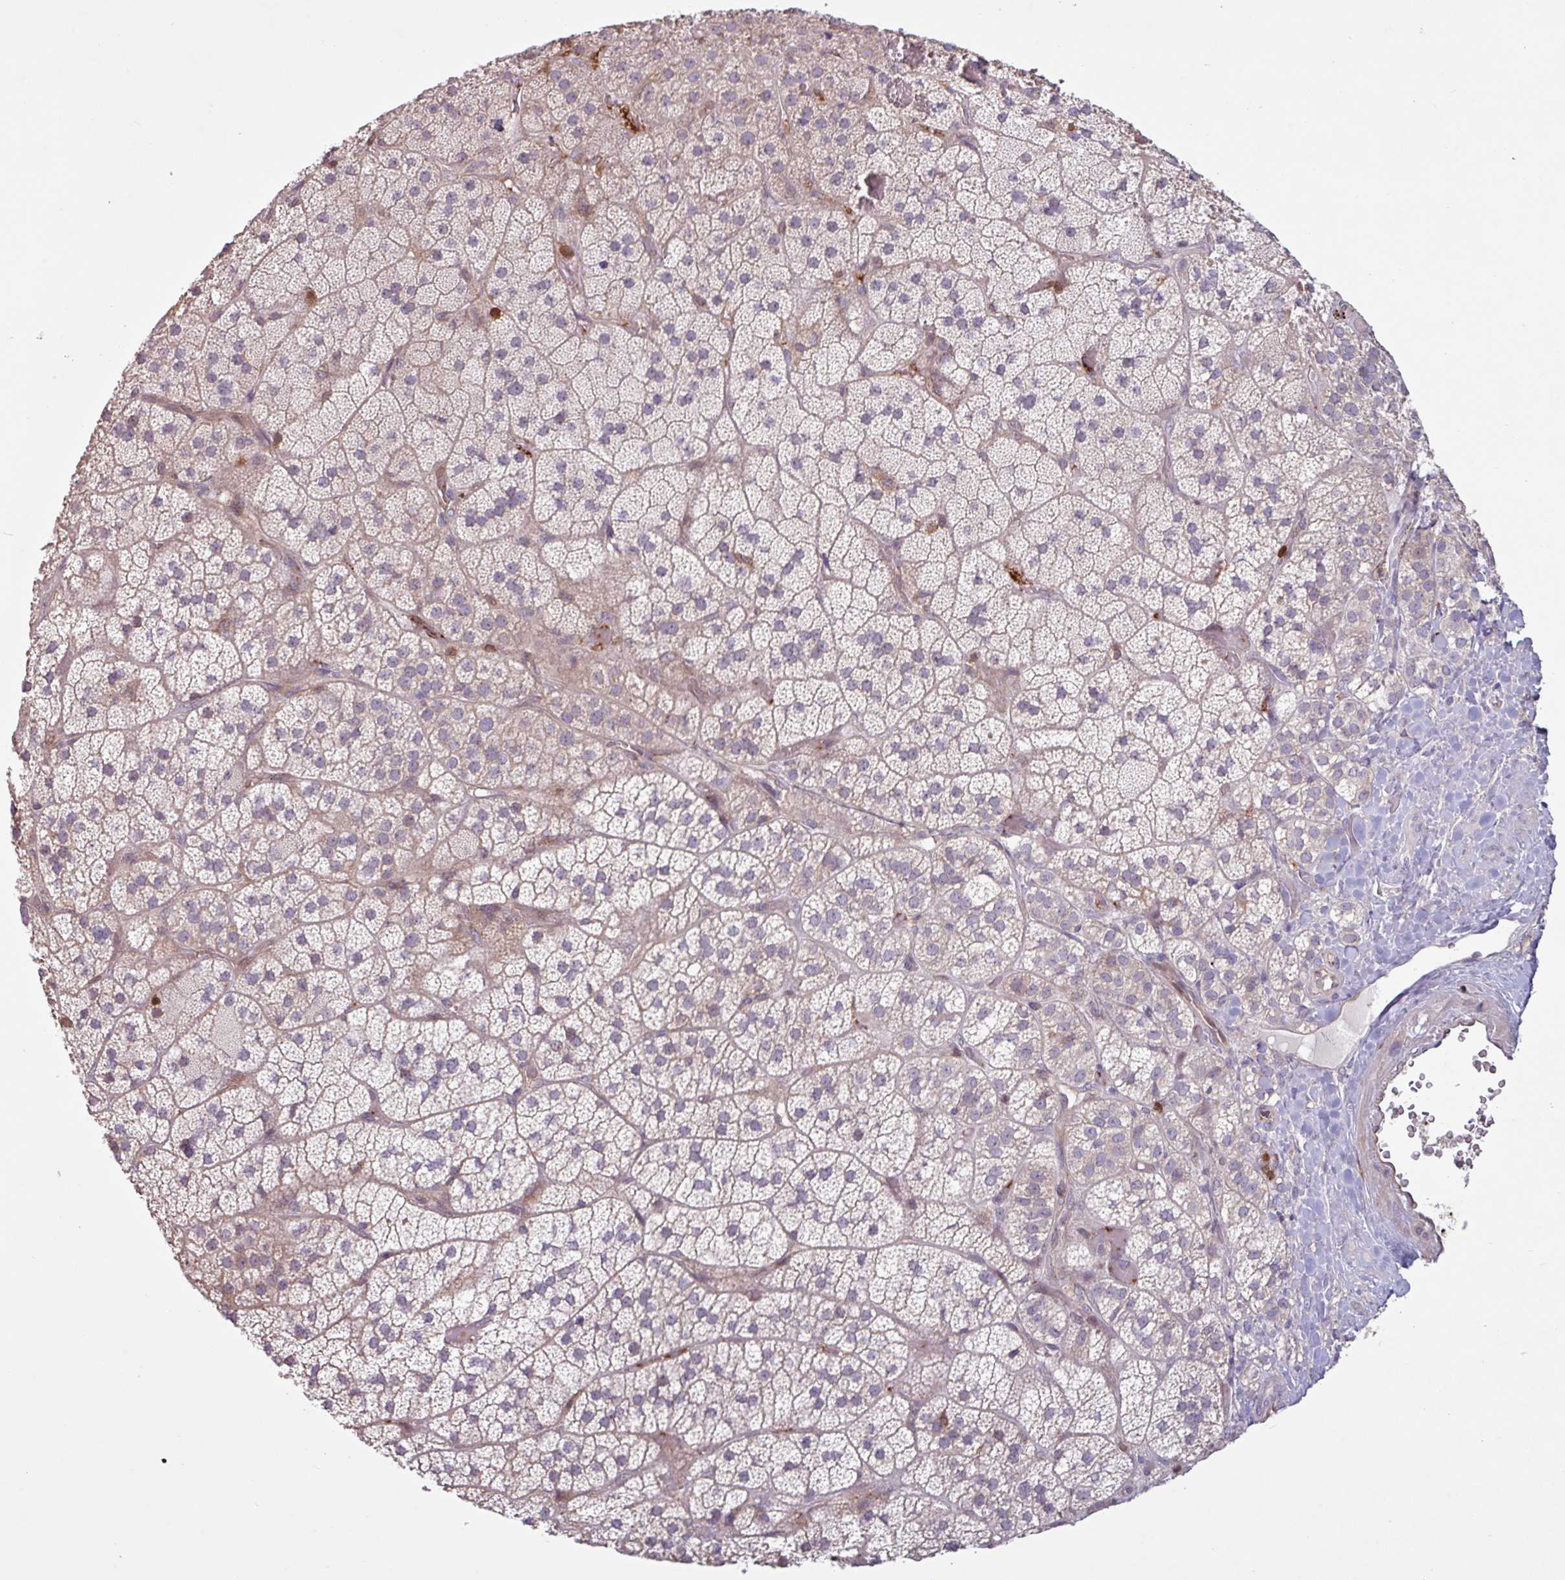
{"staining": {"intensity": "weak", "quantity": "<25%", "location": "cytoplasmic/membranous"}, "tissue": "adrenal gland", "cell_type": "Glandular cells", "image_type": "normal", "snomed": [{"axis": "morphology", "description": "Normal tissue, NOS"}, {"axis": "topography", "description": "Adrenal gland"}], "caption": "This photomicrograph is of normal adrenal gland stained with IHC to label a protein in brown with the nuclei are counter-stained blue. There is no expression in glandular cells. (DAB (3,3'-diaminobenzidine) IHC, high magnification).", "gene": "SEC61G", "patient": {"sex": "male", "age": 57}}